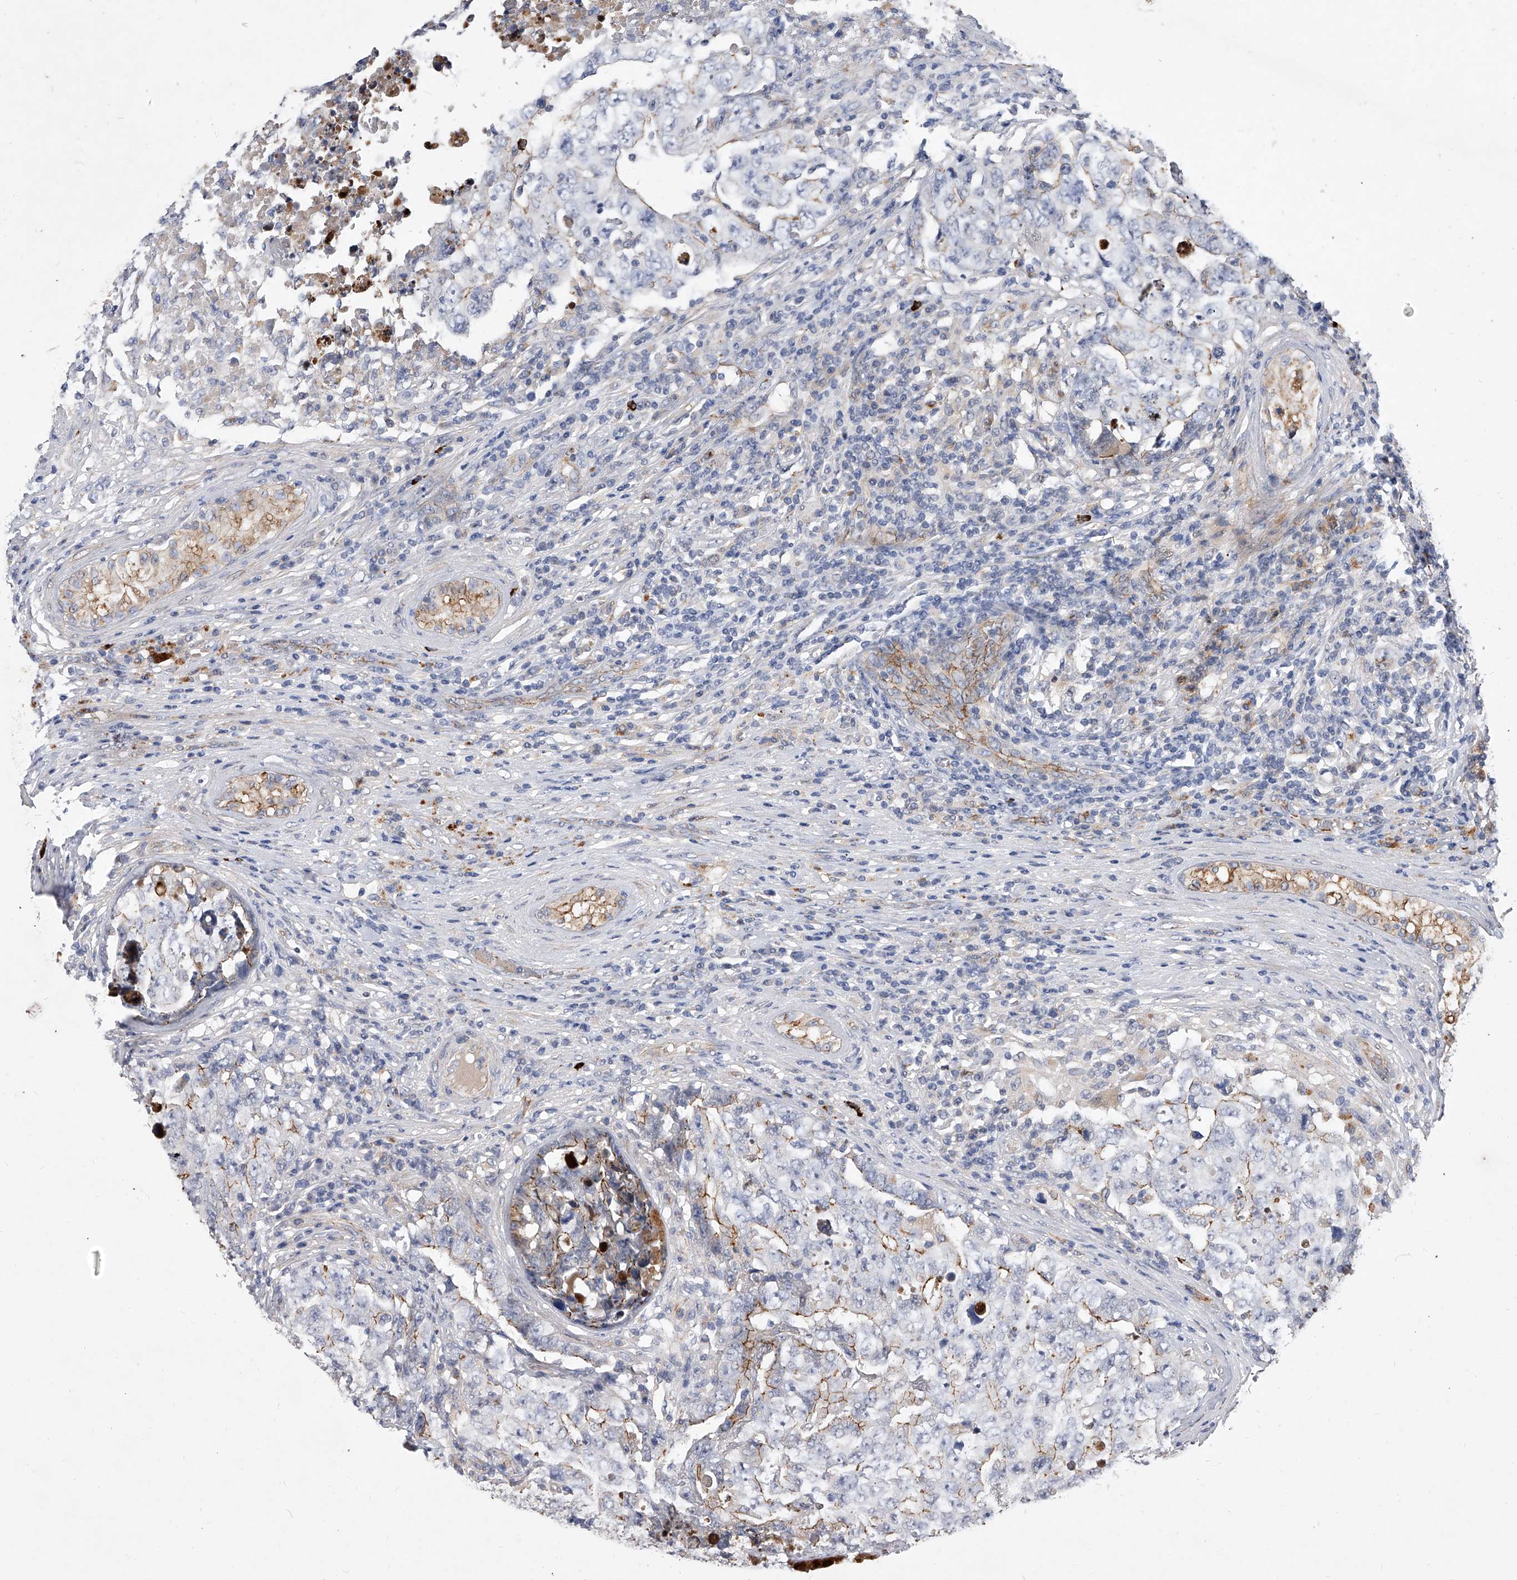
{"staining": {"intensity": "moderate", "quantity": "<25%", "location": "cytoplasmic/membranous"}, "tissue": "testis cancer", "cell_type": "Tumor cells", "image_type": "cancer", "snomed": [{"axis": "morphology", "description": "Carcinoma, Embryonal, NOS"}, {"axis": "topography", "description": "Testis"}], "caption": "Human testis cancer (embryonal carcinoma) stained with a brown dye shows moderate cytoplasmic/membranous positive positivity in about <25% of tumor cells.", "gene": "MINDY4", "patient": {"sex": "male", "age": 26}}